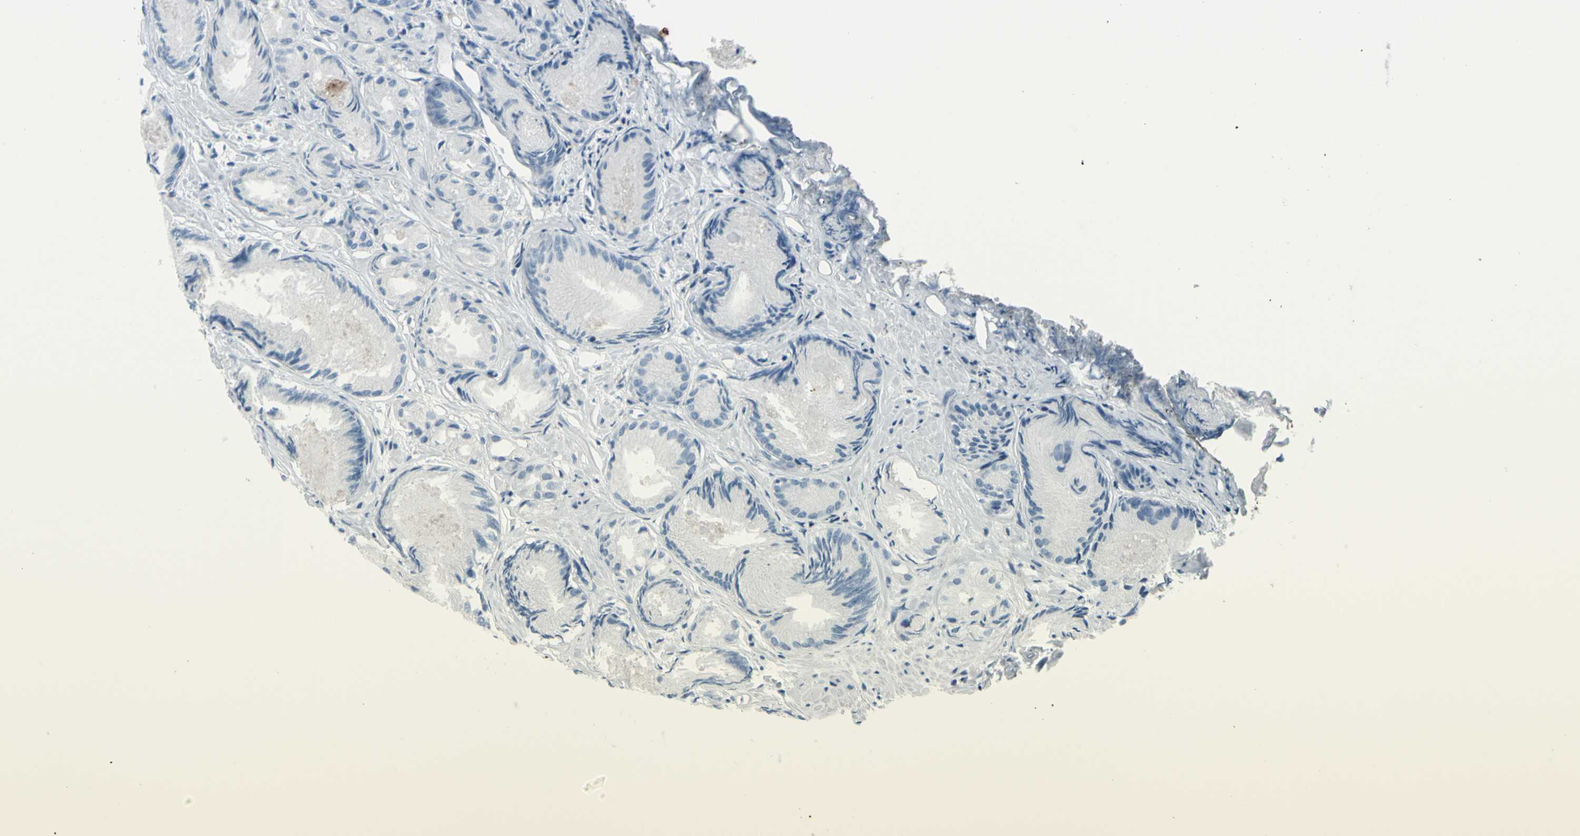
{"staining": {"intensity": "negative", "quantity": "none", "location": "none"}, "tissue": "prostate cancer", "cell_type": "Tumor cells", "image_type": "cancer", "snomed": [{"axis": "morphology", "description": "Adenocarcinoma, Low grade"}, {"axis": "topography", "description": "Prostate"}], "caption": "This is an immunohistochemistry histopathology image of human prostate low-grade adenocarcinoma. There is no staining in tumor cells.", "gene": "GPR34", "patient": {"sex": "male", "age": 72}}